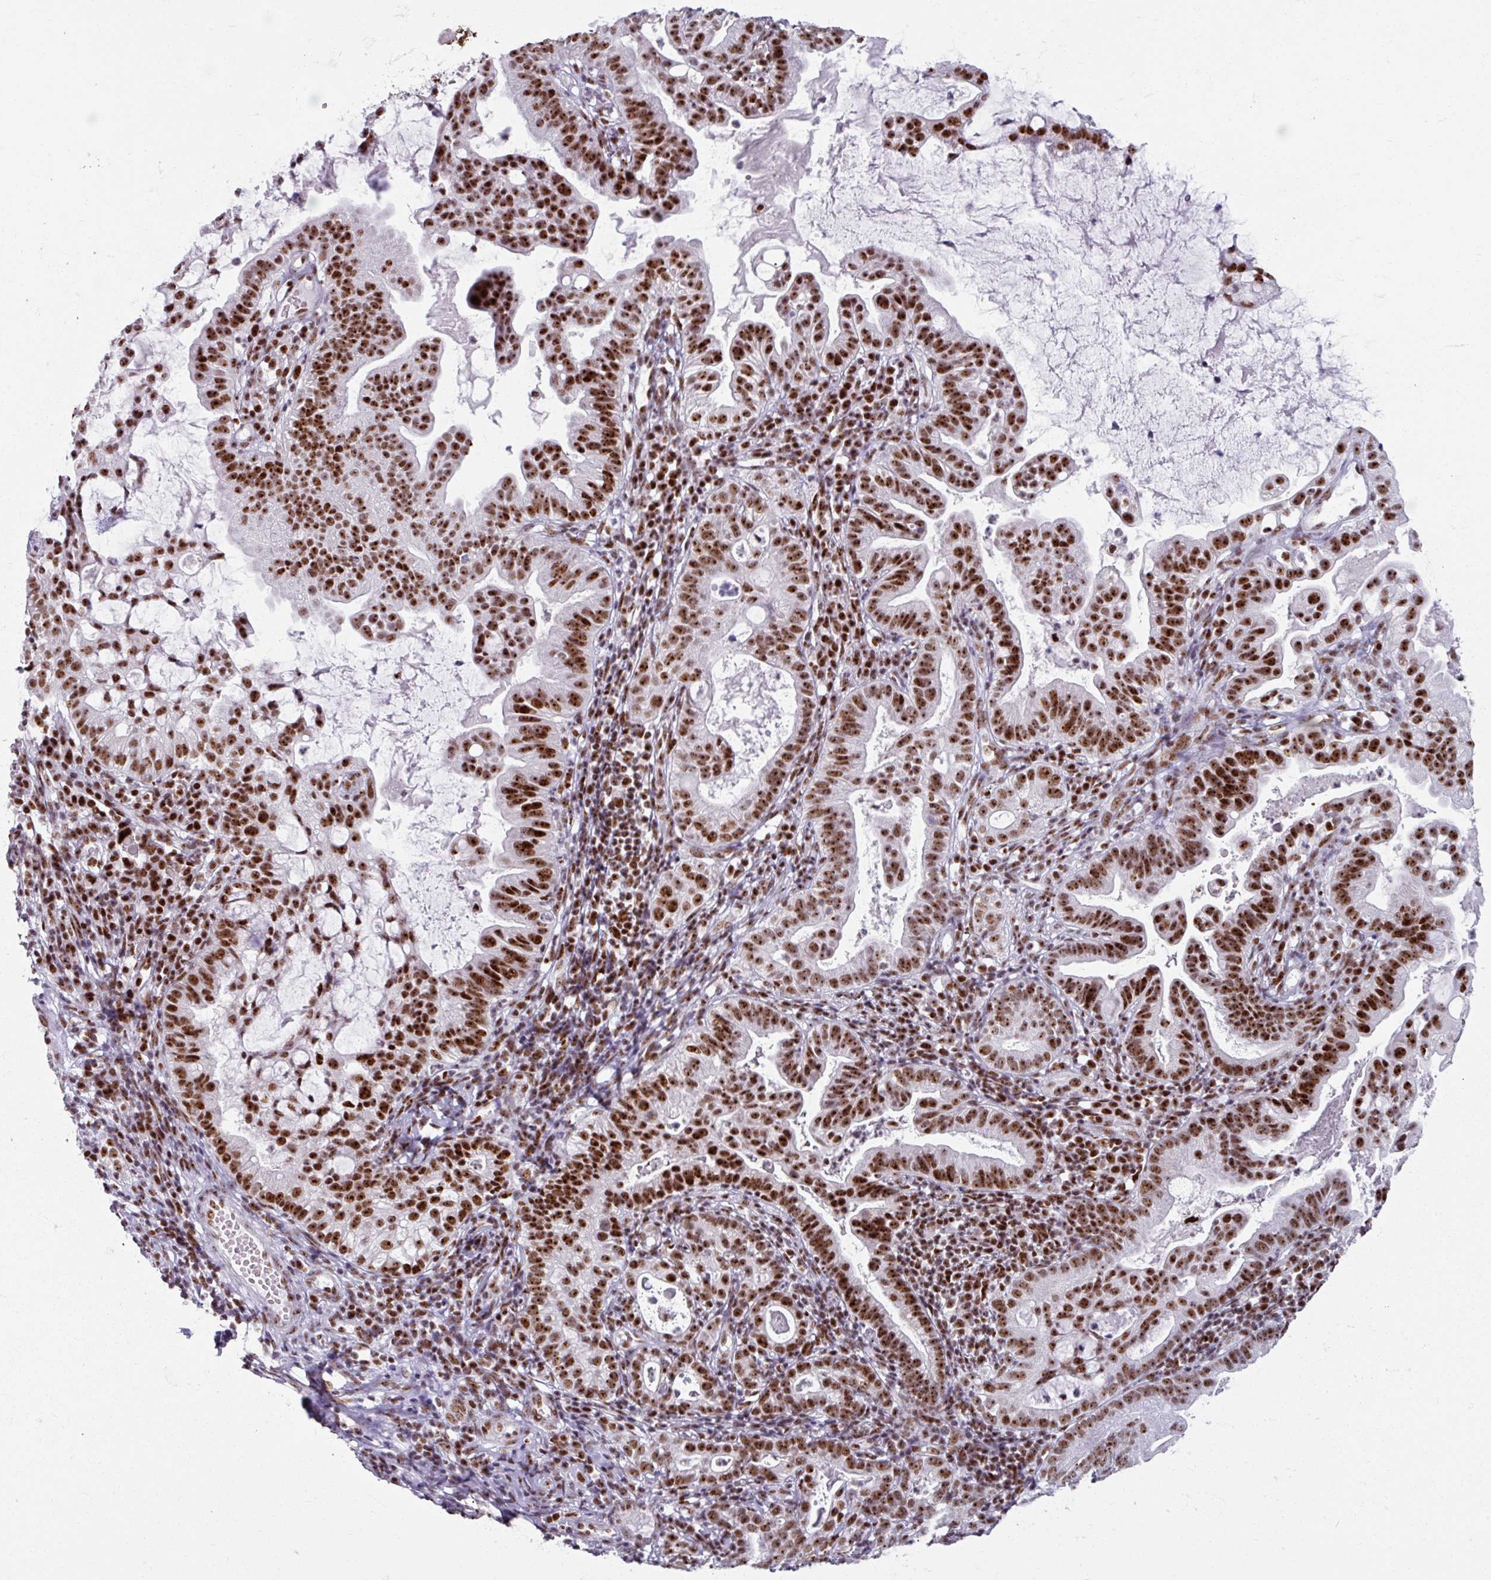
{"staining": {"intensity": "strong", "quantity": ">75%", "location": "nuclear"}, "tissue": "cervical cancer", "cell_type": "Tumor cells", "image_type": "cancer", "snomed": [{"axis": "morphology", "description": "Adenocarcinoma, NOS"}, {"axis": "topography", "description": "Cervix"}], "caption": "Immunohistochemical staining of human cervical cancer (adenocarcinoma) shows high levels of strong nuclear positivity in about >75% of tumor cells.", "gene": "ADAR", "patient": {"sex": "female", "age": 41}}